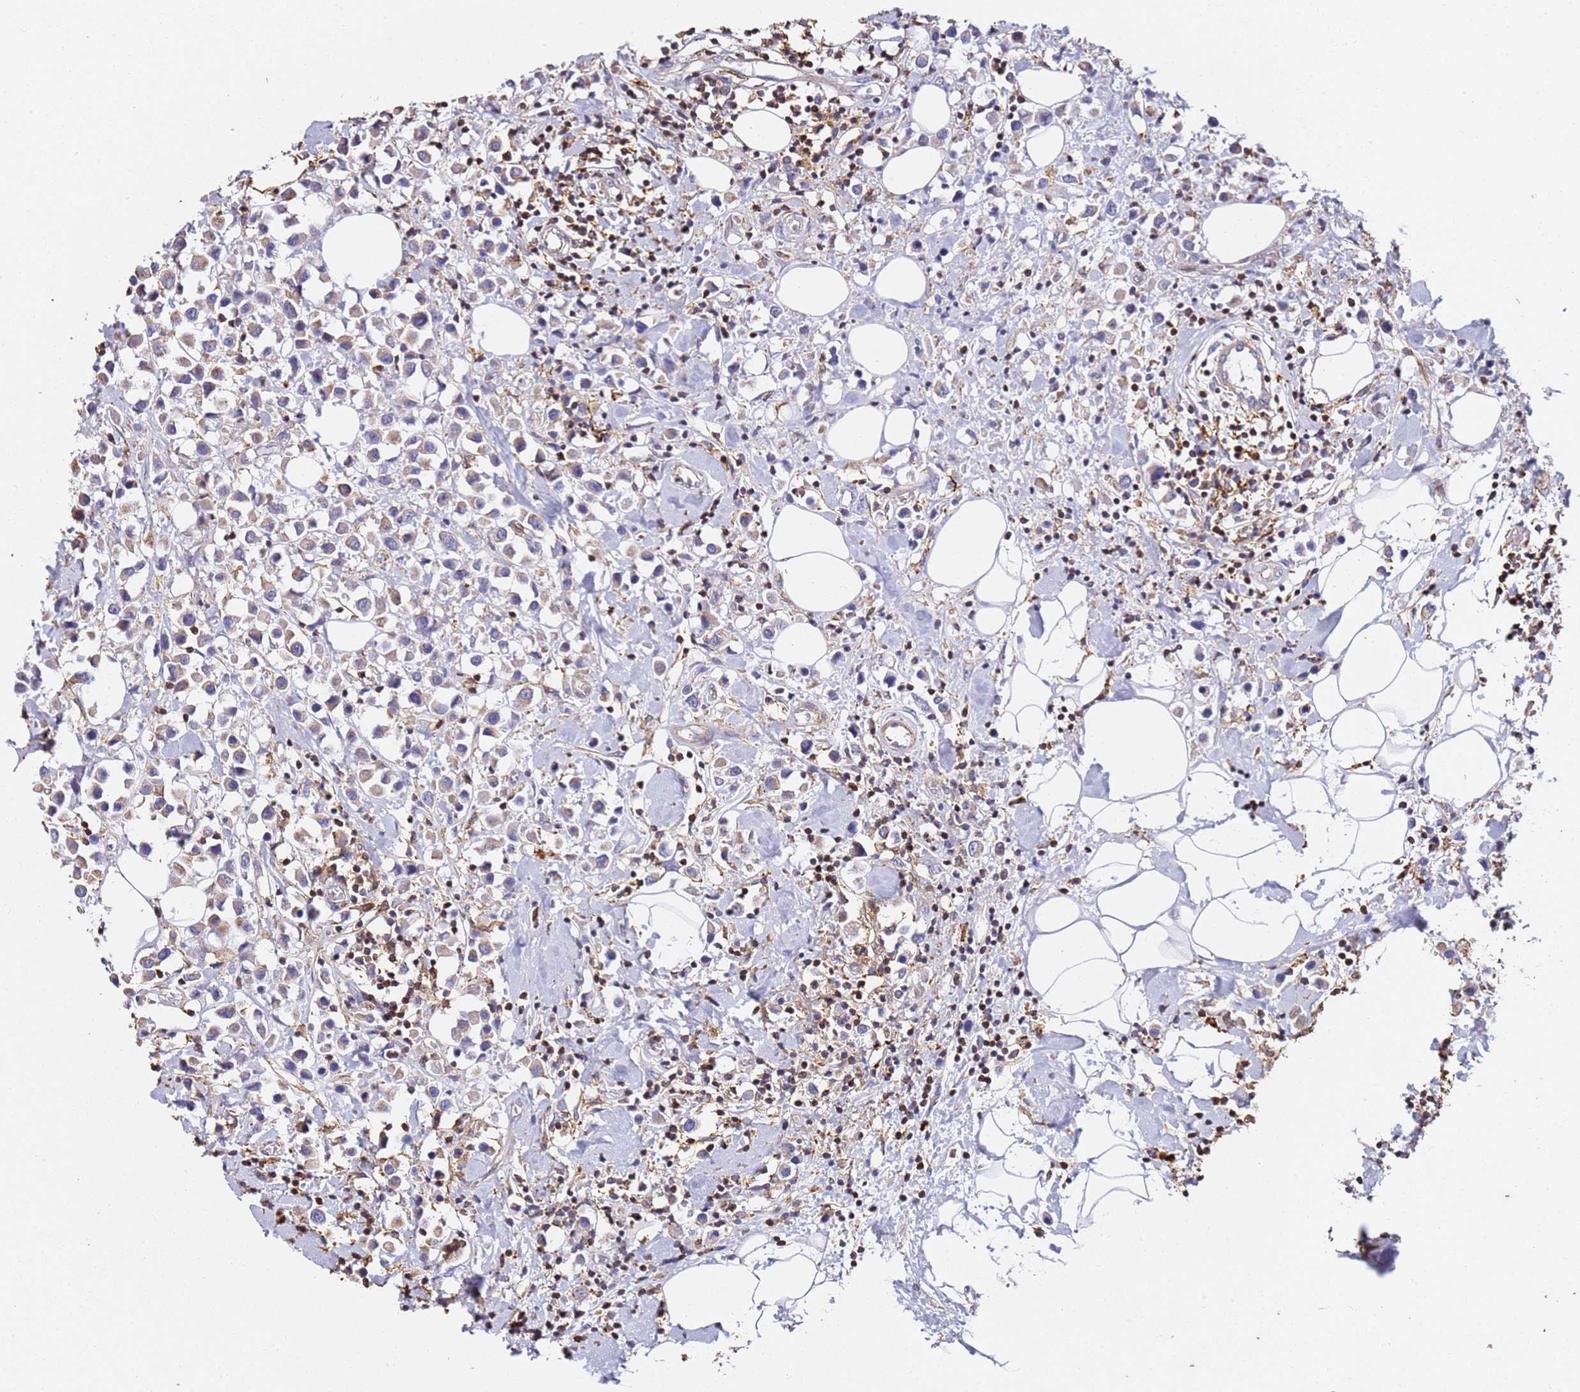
{"staining": {"intensity": "weak", "quantity": ">75%", "location": "cytoplasmic/membranous"}, "tissue": "breast cancer", "cell_type": "Tumor cells", "image_type": "cancer", "snomed": [{"axis": "morphology", "description": "Duct carcinoma"}, {"axis": "topography", "description": "Breast"}], "caption": "Breast cancer (intraductal carcinoma) stained with a protein marker shows weak staining in tumor cells.", "gene": "ZNF671", "patient": {"sex": "female", "age": 61}}